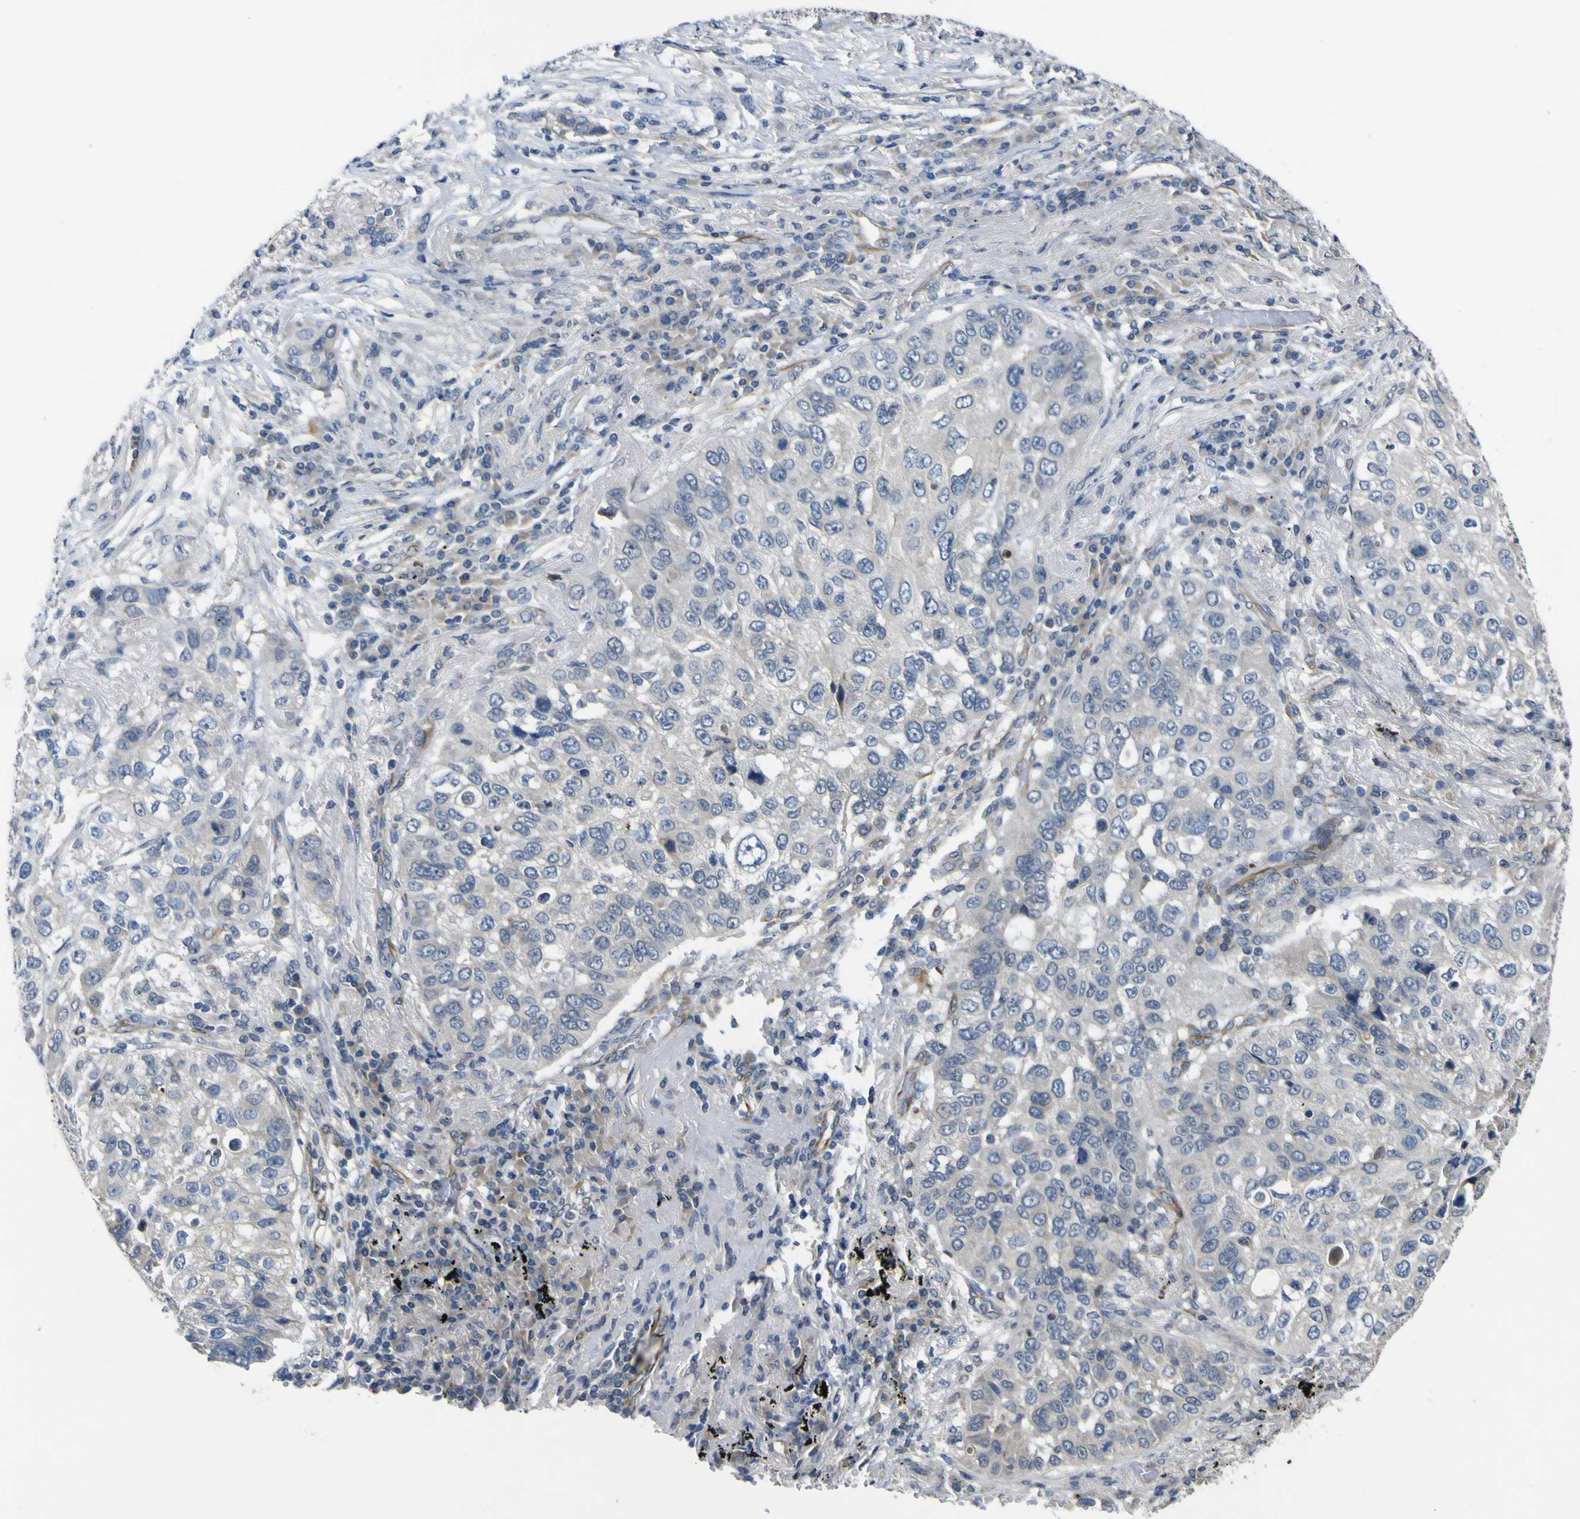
{"staining": {"intensity": "negative", "quantity": "none", "location": "none"}, "tissue": "lung cancer", "cell_type": "Tumor cells", "image_type": "cancer", "snomed": [{"axis": "morphology", "description": "Squamous cell carcinoma, NOS"}, {"axis": "topography", "description": "Lung"}], "caption": "This is an immunohistochemistry image of squamous cell carcinoma (lung). There is no positivity in tumor cells.", "gene": "LDLR", "patient": {"sex": "male", "age": 57}}